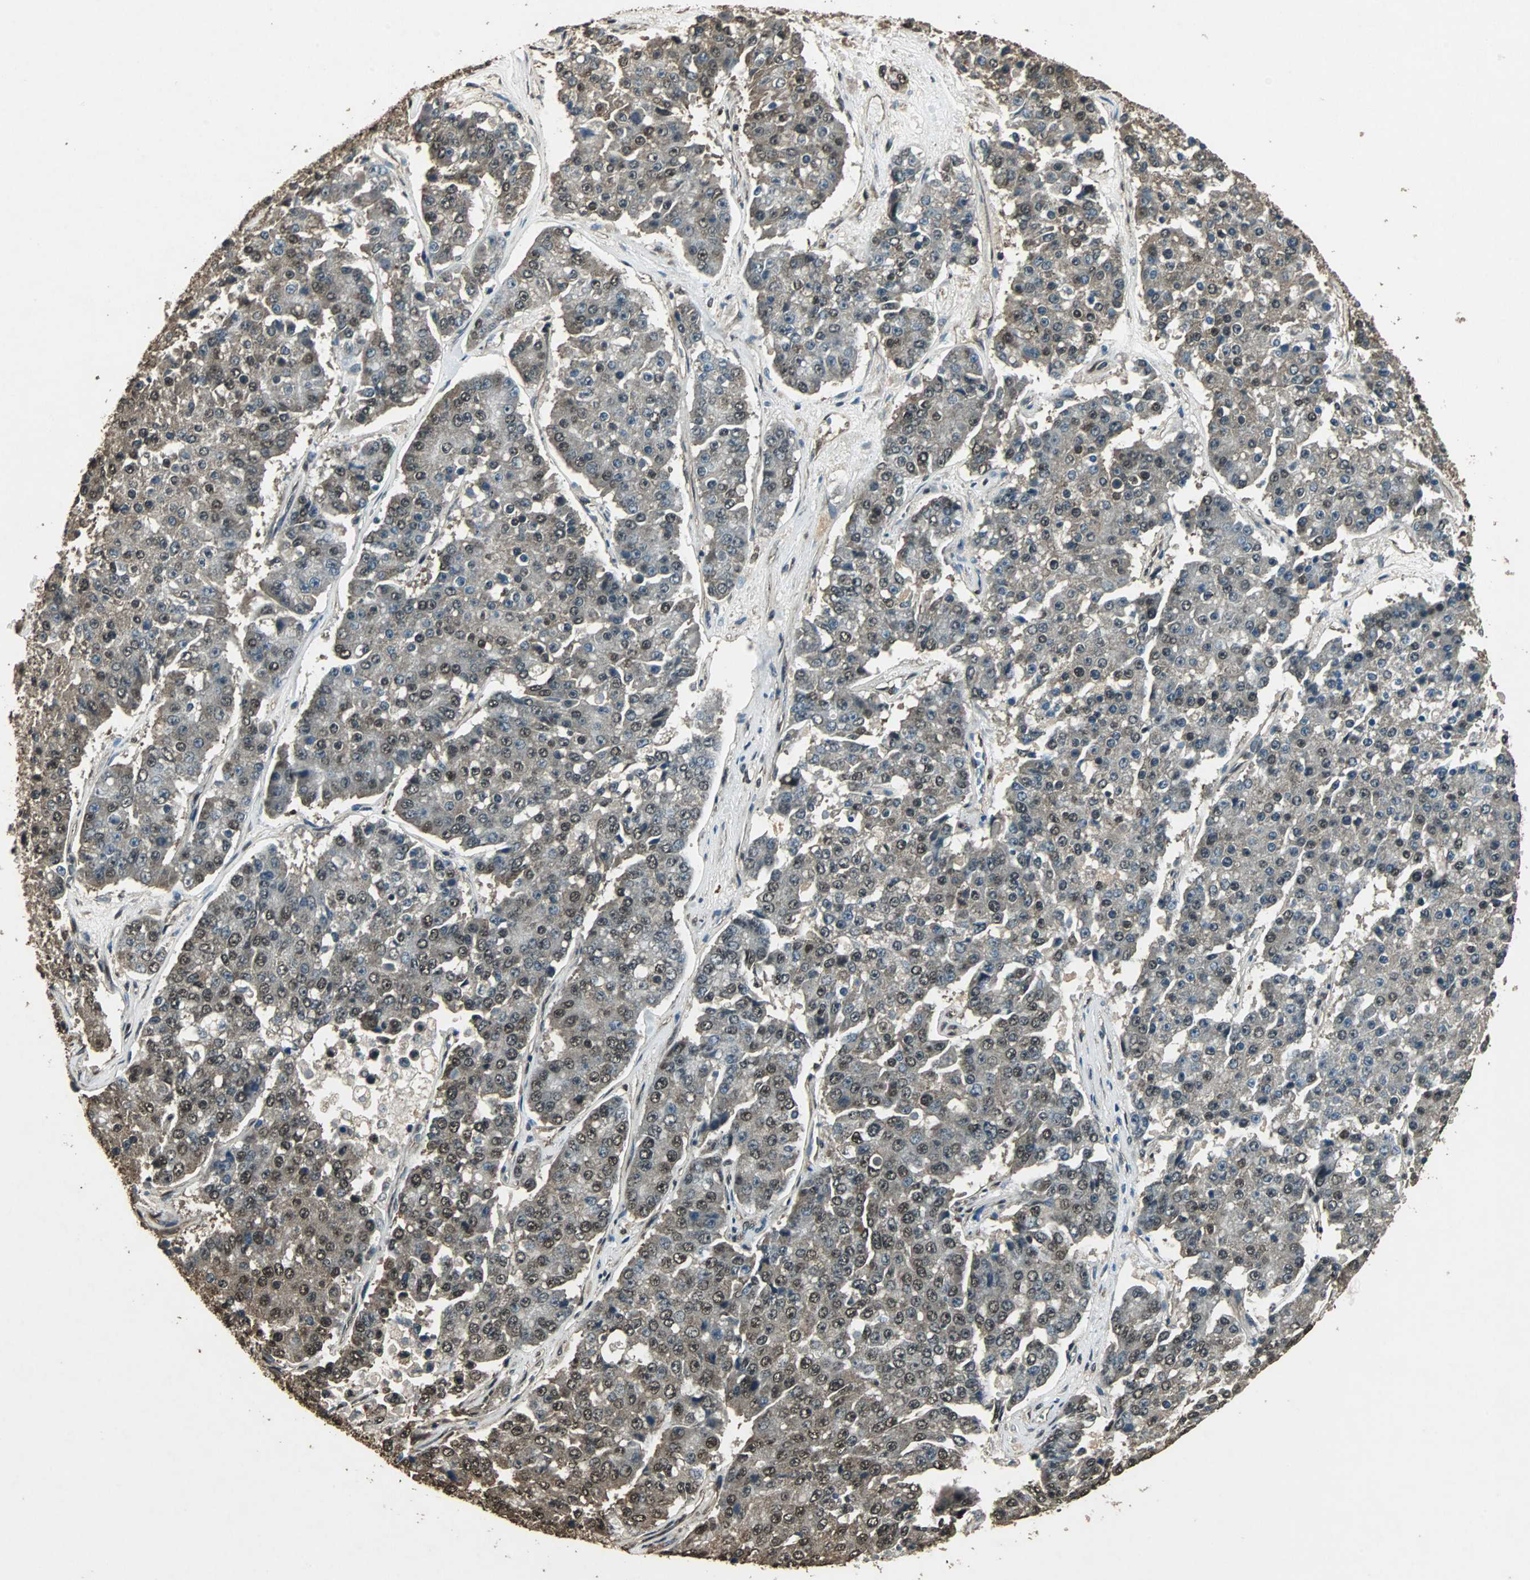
{"staining": {"intensity": "moderate", "quantity": "25%-75%", "location": "cytoplasmic/membranous,nuclear"}, "tissue": "pancreatic cancer", "cell_type": "Tumor cells", "image_type": "cancer", "snomed": [{"axis": "morphology", "description": "Adenocarcinoma, NOS"}, {"axis": "topography", "description": "Pancreas"}], "caption": "Protein expression analysis of pancreatic adenocarcinoma demonstrates moderate cytoplasmic/membranous and nuclear staining in about 25%-75% of tumor cells.", "gene": "PPP1R13B", "patient": {"sex": "male", "age": 50}}